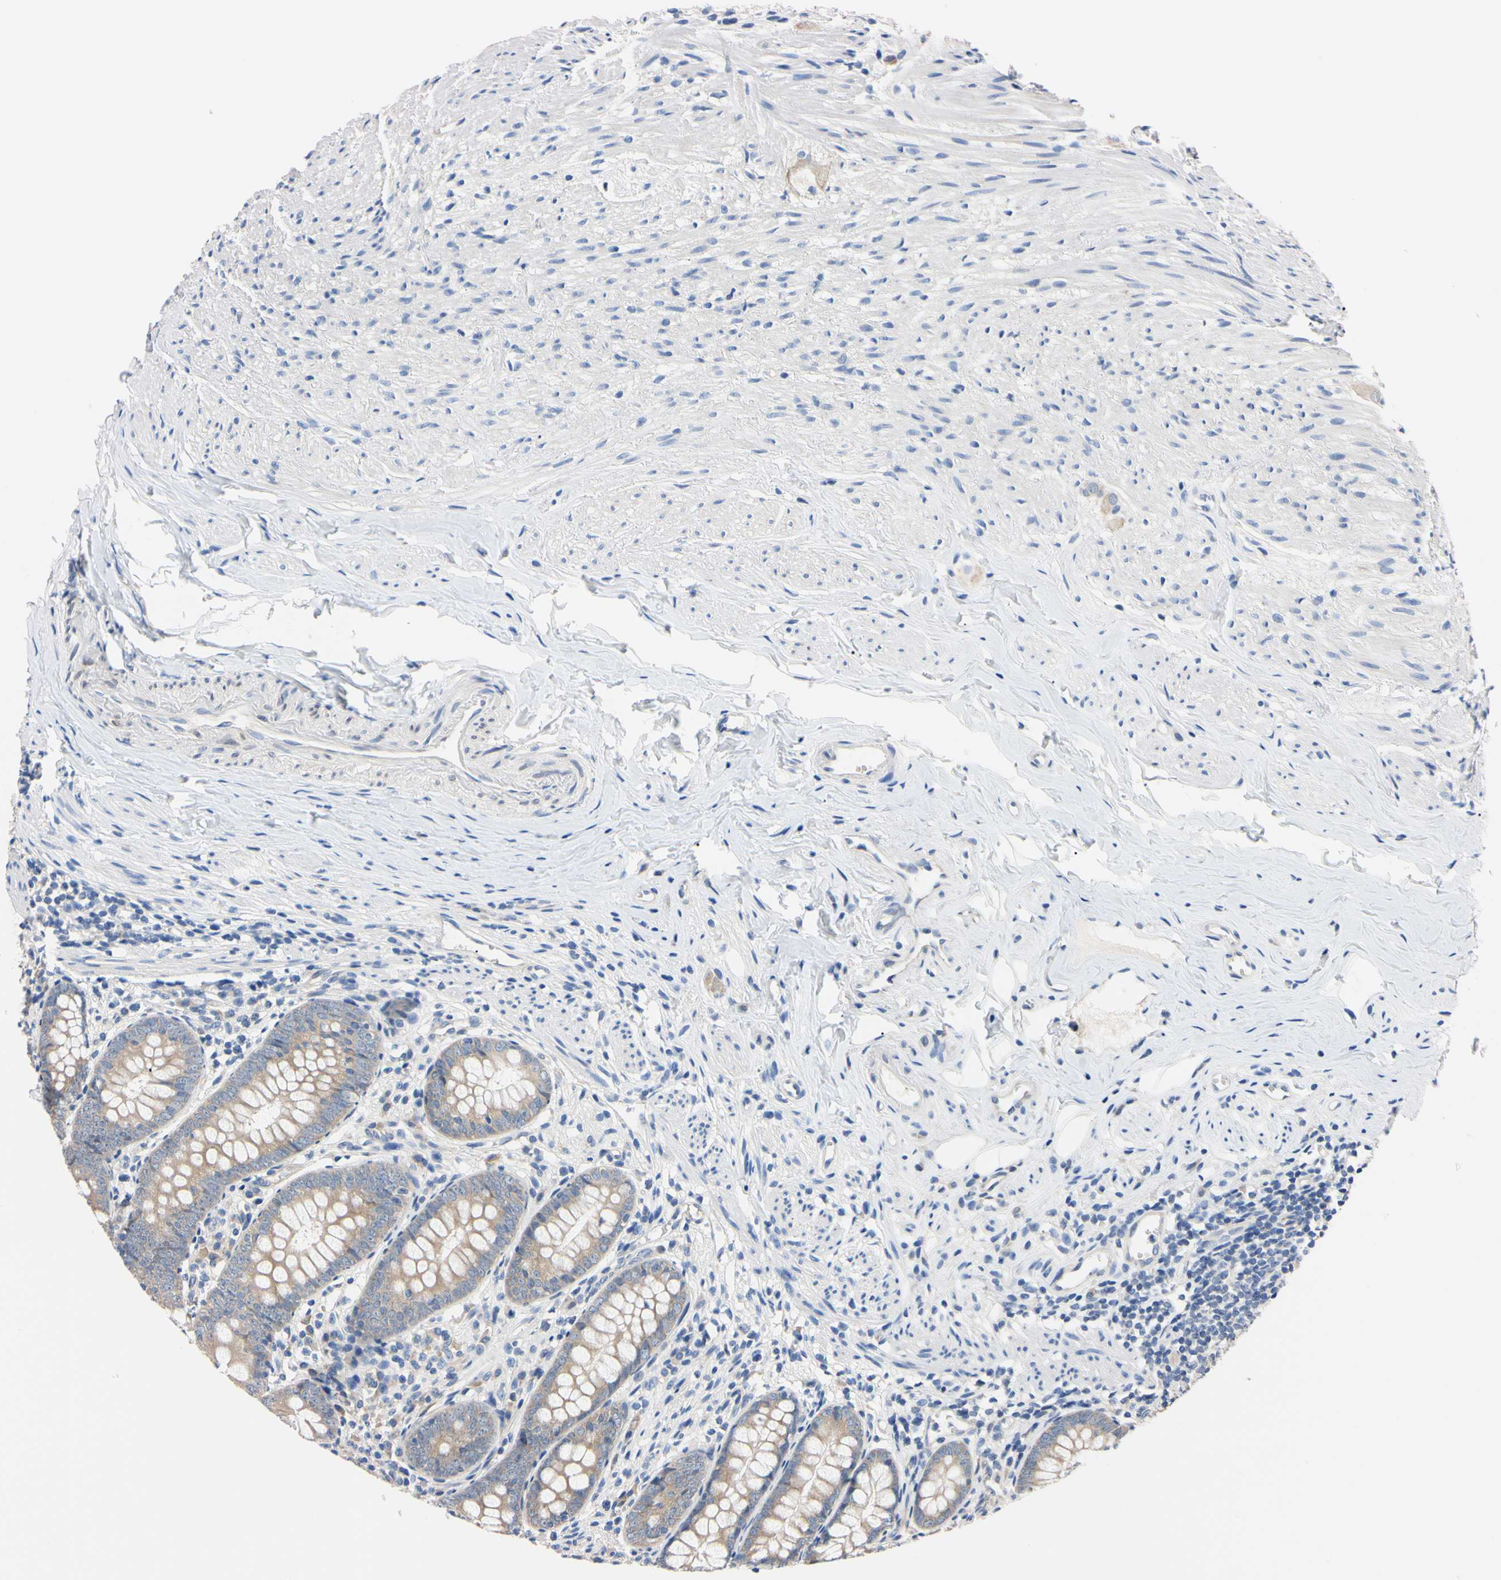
{"staining": {"intensity": "weak", "quantity": ">75%", "location": "cytoplasmic/membranous"}, "tissue": "appendix", "cell_type": "Glandular cells", "image_type": "normal", "snomed": [{"axis": "morphology", "description": "Normal tissue, NOS"}, {"axis": "topography", "description": "Appendix"}], "caption": "Protein staining shows weak cytoplasmic/membranous expression in approximately >75% of glandular cells in normal appendix. Using DAB (3,3'-diaminobenzidine) (brown) and hematoxylin (blue) stains, captured at high magnification using brightfield microscopy.", "gene": "RARS1", "patient": {"sex": "female", "age": 77}}